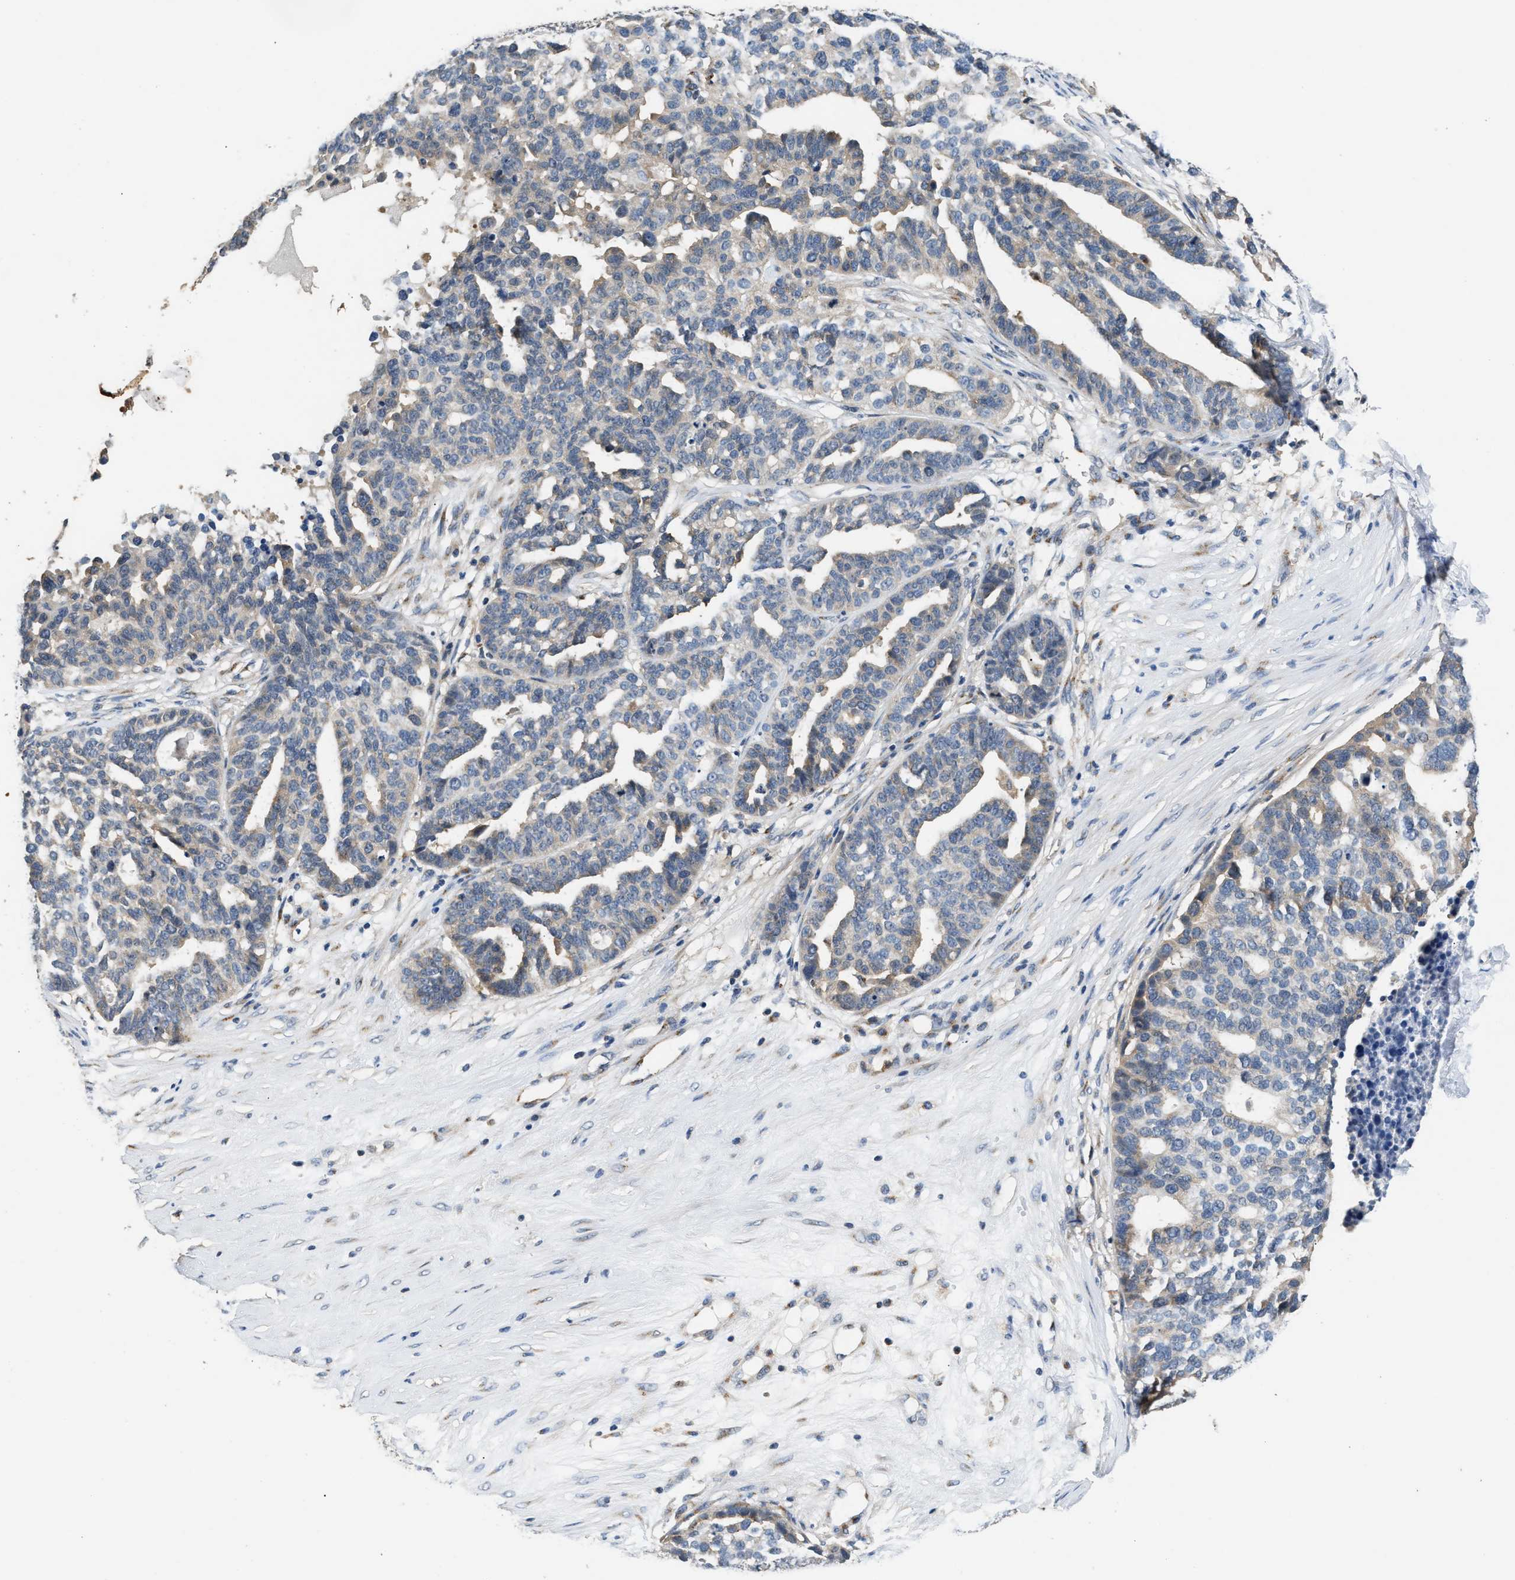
{"staining": {"intensity": "weak", "quantity": "<25%", "location": "cytoplasmic/membranous"}, "tissue": "ovarian cancer", "cell_type": "Tumor cells", "image_type": "cancer", "snomed": [{"axis": "morphology", "description": "Cystadenocarcinoma, serous, NOS"}, {"axis": "topography", "description": "Ovary"}], "caption": "DAB immunohistochemical staining of human ovarian cancer displays no significant staining in tumor cells.", "gene": "CHUK", "patient": {"sex": "female", "age": 59}}